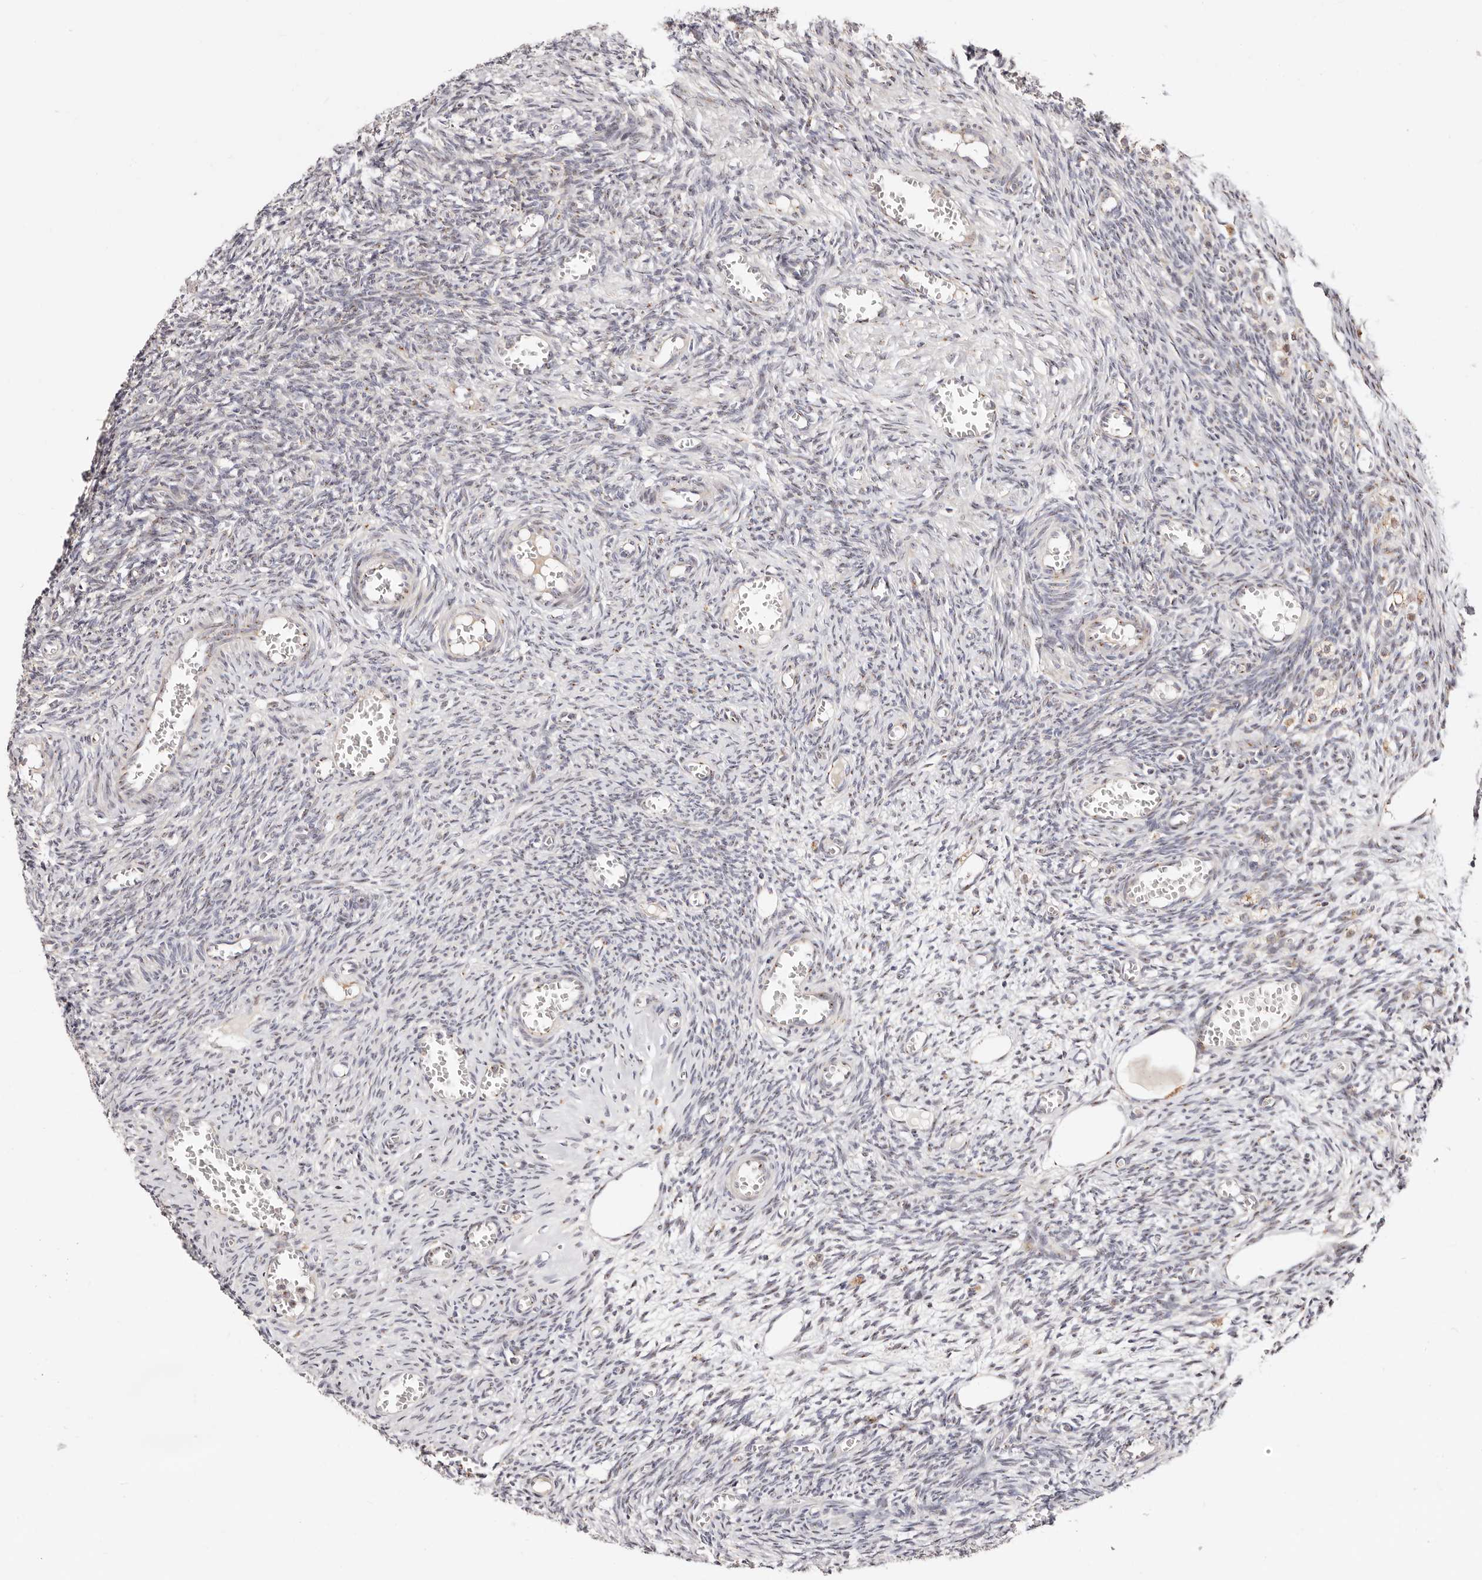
{"staining": {"intensity": "moderate", "quantity": ">75%", "location": "cytoplasmic/membranous"}, "tissue": "ovary", "cell_type": "Follicle cells", "image_type": "normal", "snomed": [{"axis": "morphology", "description": "Normal tissue, NOS"}, {"axis": "topography", "description": "Ovary"}], "caption": "Immunohistochemical staining of benign human ovary shows moderate cytoplasmic/membranous protein expression in approximately >75% of follicle cells. (Brightfield microscopy of DAB IHC at high magnification).", "gene": "MAPK6", "patient": {"sex": "female", "age": 27}}